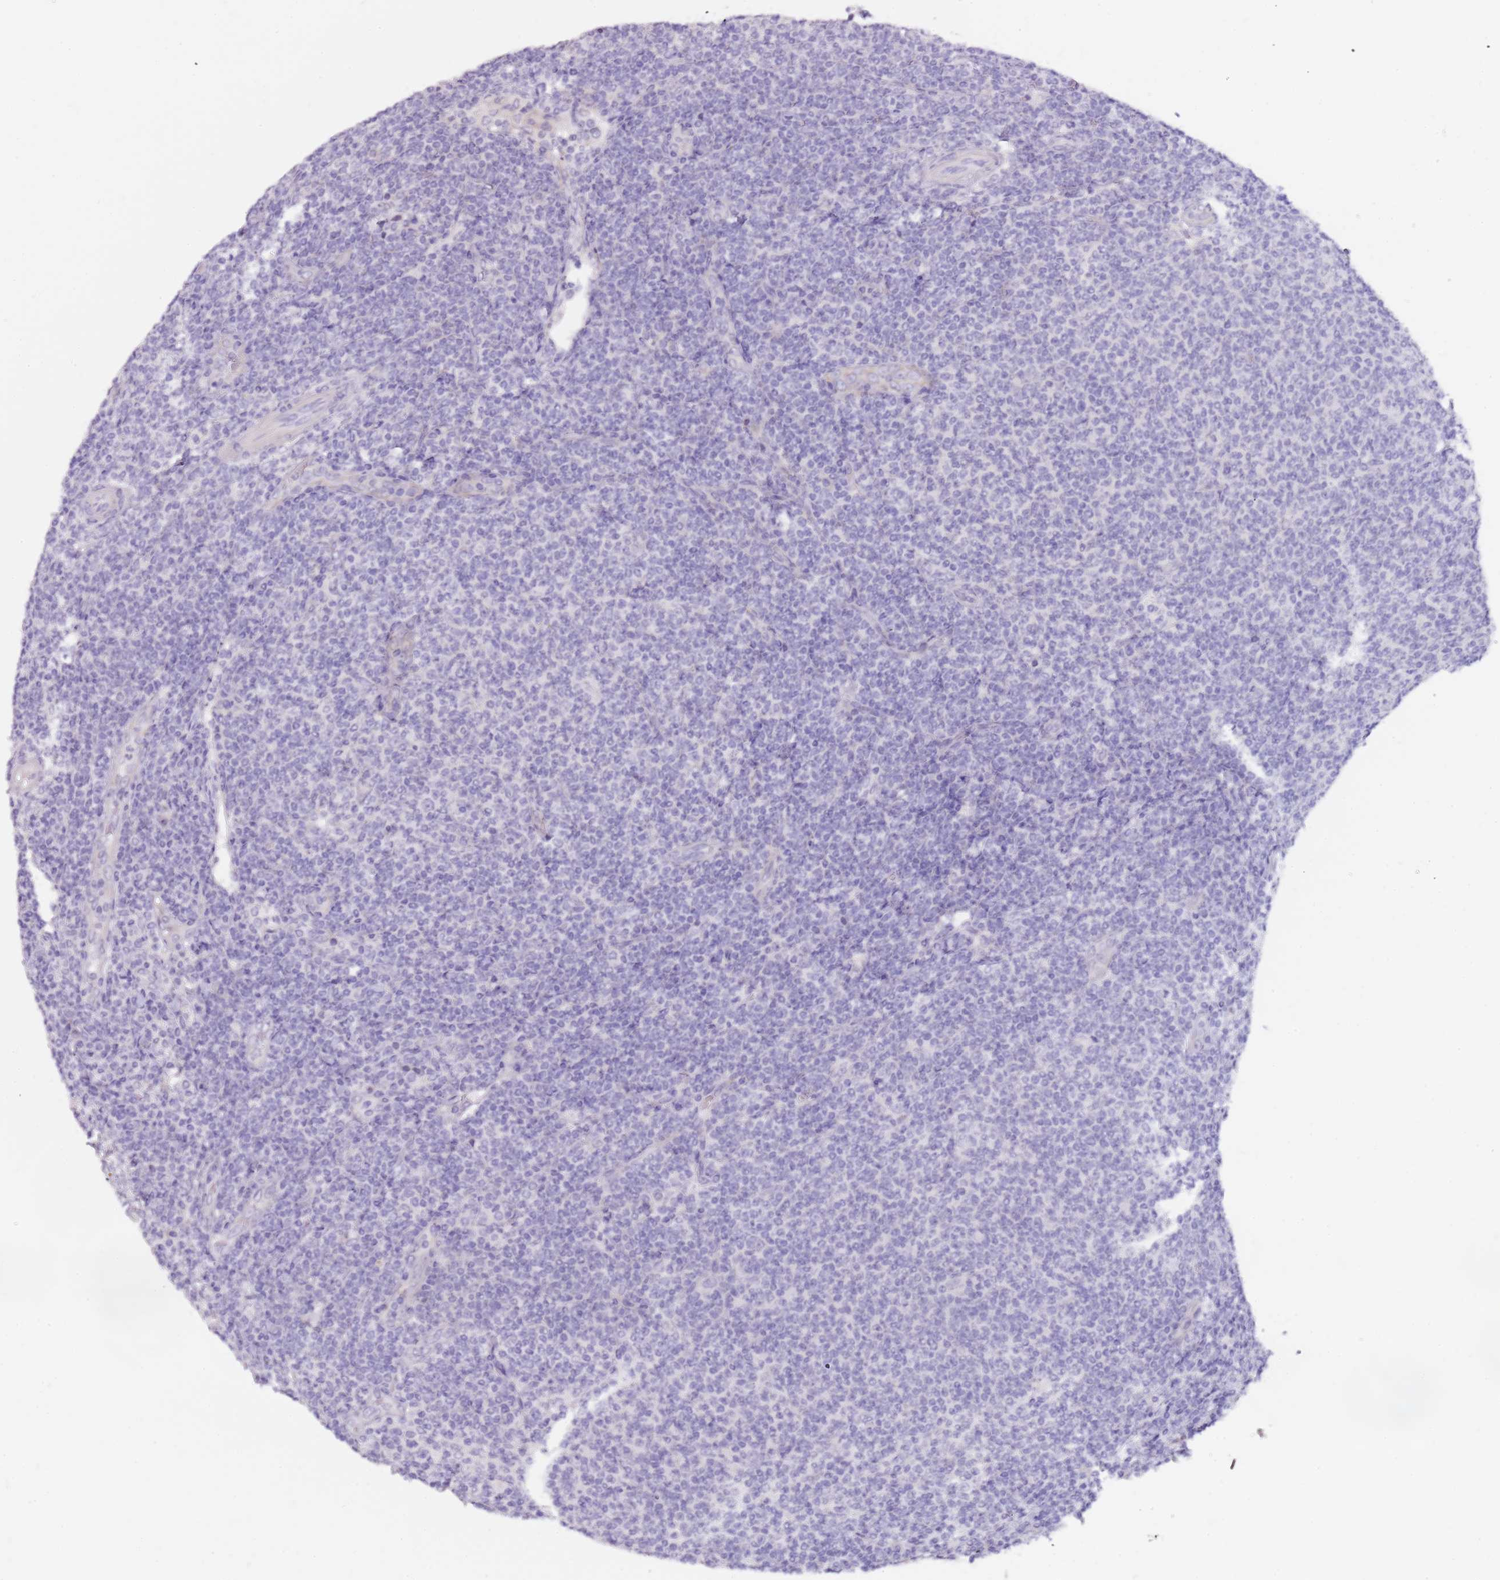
{"staining": {"intensity": "negative", "quantity": "none", "location": "none"}, "tissue": "lymphoma", "cell_type": "Tumor cells", "image_type": "cancer", "snomed": [{"axis": "morphology", "description": "Malignant lymphoma, non-Hodgkin's type, Low grade"}, {"axis": "topography", "description": "Lymph node"}], "caption": "This histopathology image is of lymphoma stained with IHC to label a protein in brown with the nuclei are counter-stained blue. There is no staining in tumor cells.", "gene": "NKX2-3", "patient": {"sex": "male", "age": 66}}